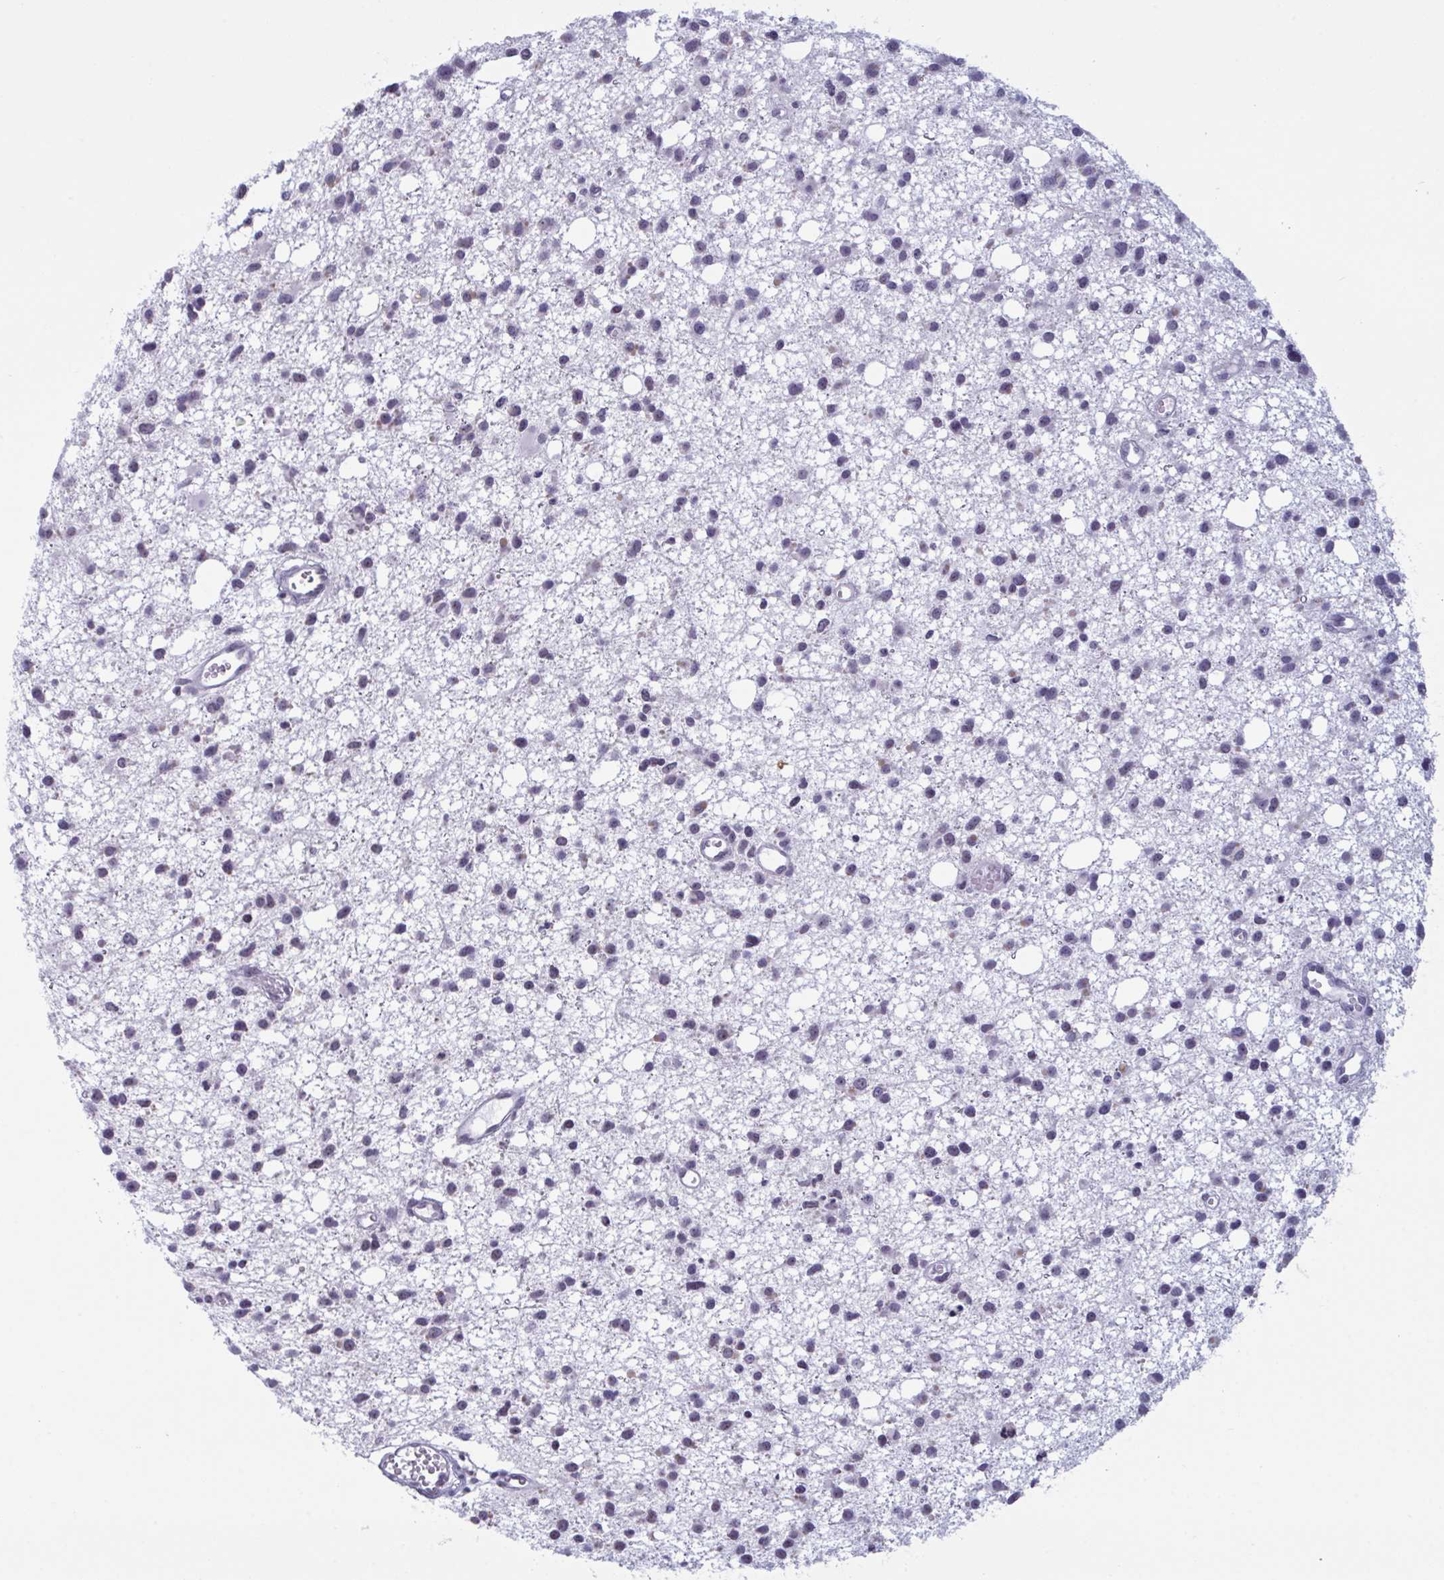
{"staining": {"intensity": "weak", "quantity": "<25%", "location": "nuclear"}, "tissue": "glioma", "cell_type": "Tumor cells", "image_type": "cancer", "snomed": [{"axis": "morphology", "description": "Glioma, malignant, High grade"}, {"axis": "topography", "description": "Brain"}], "caption": "Immunohistochemistry micrograph of neoplastic tissue: high-grade glioma (malignant) stained with DAB displays no significant protein staining in tumor cells.", "gene": "TGM6", "patient": {"sex": "male", "age": 23}}